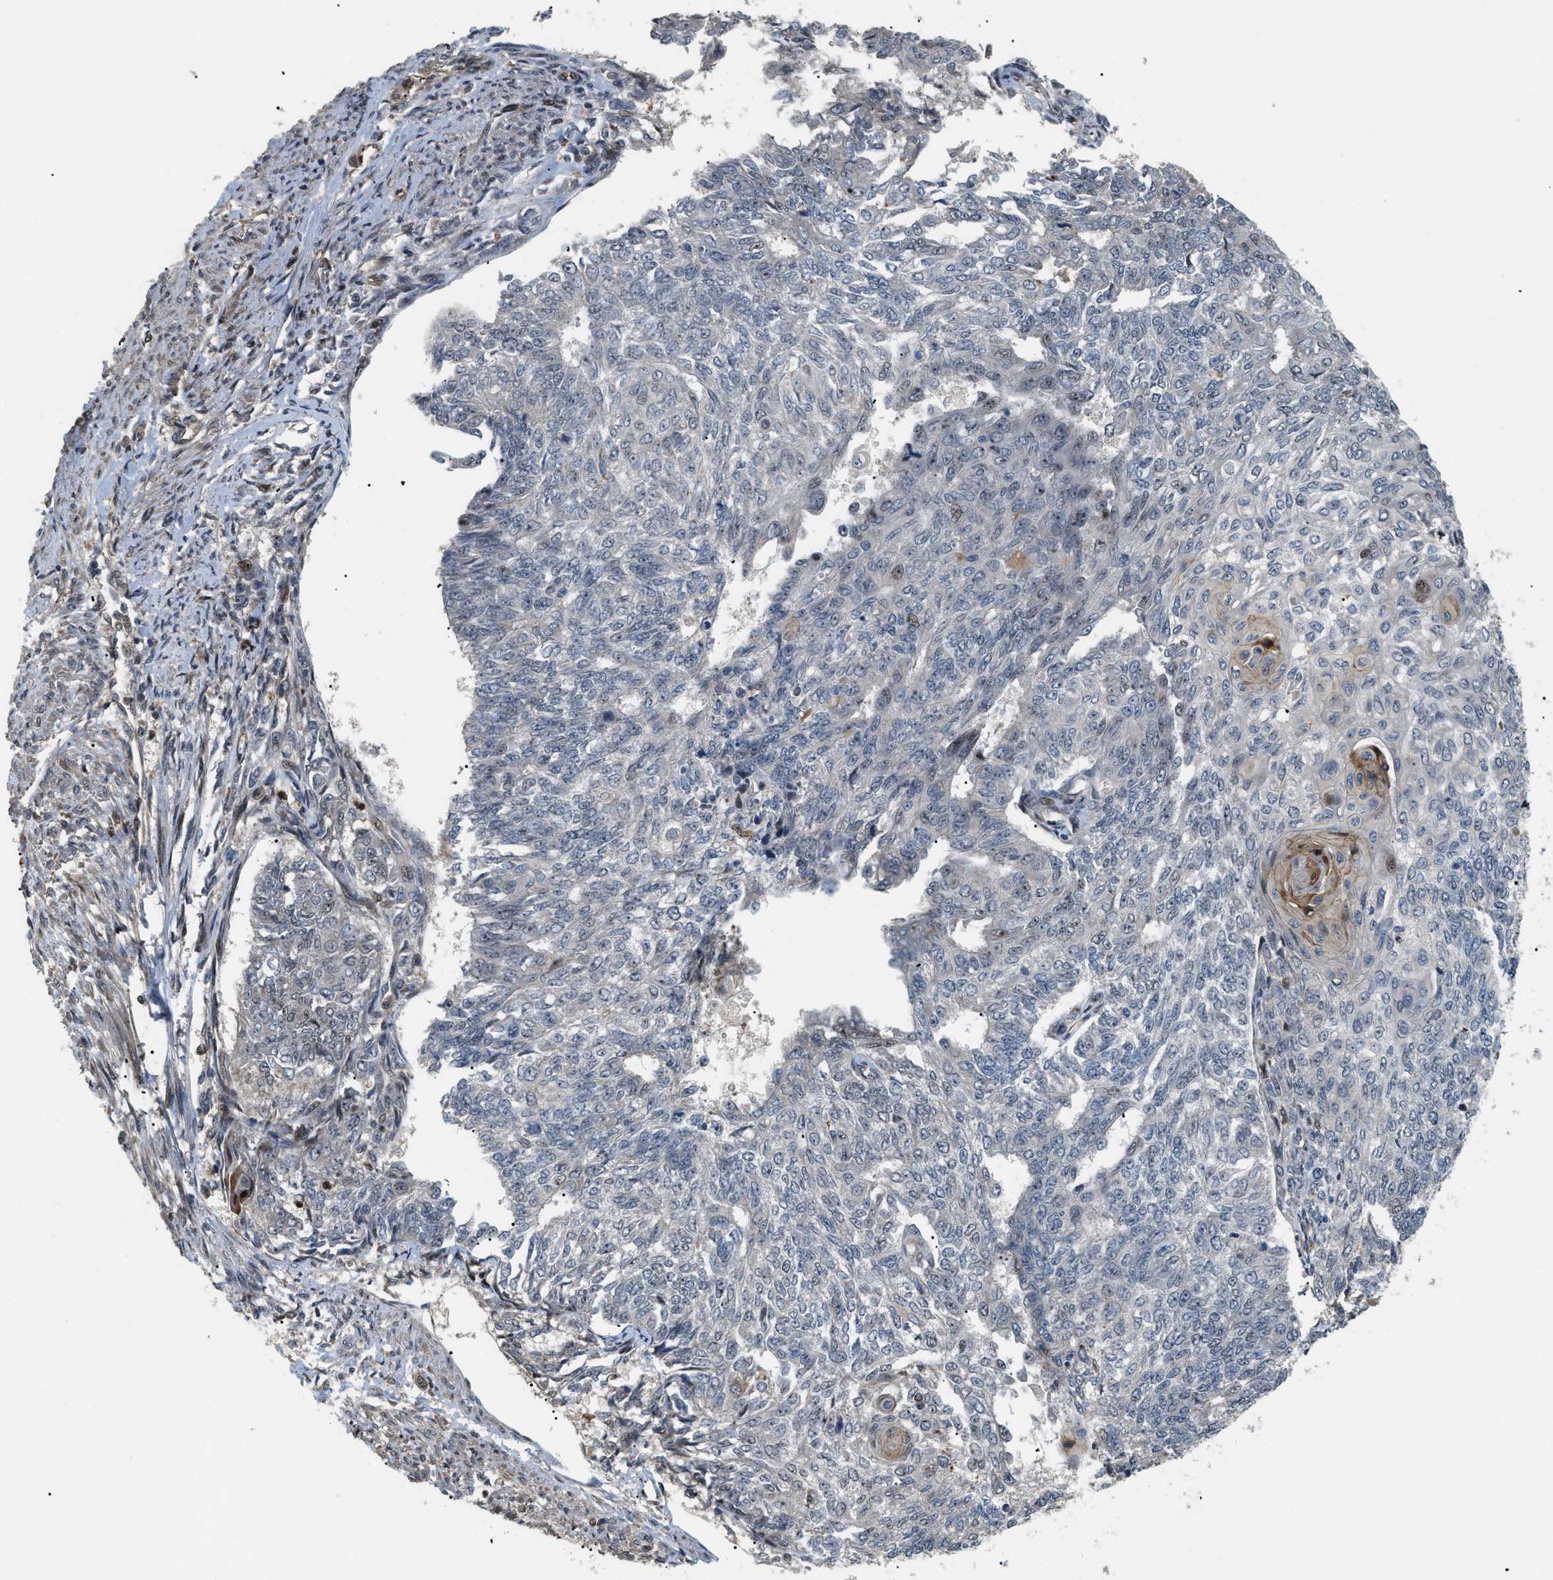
{"staining": {"intensity": "moderate", "quantity": "<25%", "location": "cytoplasmic/membranous,nuclear"}, "tissue": "endometrial cancer", "cell_type": "Tumor cells", "image_type": "cancer", "snomed": [{"axis": "morphology", "description": "Adenocarcinoma, NOS"}, {"axis": "topography", "description": "Endometrium"}], "caption": "The histopathology image shows staining of endometrial adenocarcinoma, revealing moderate cytoplasmic/membranous and nuclear protein positivity (brown color) within tumor cells.", "gene": "LTA4H", "patient": {"sex": "female", "age": 32}}